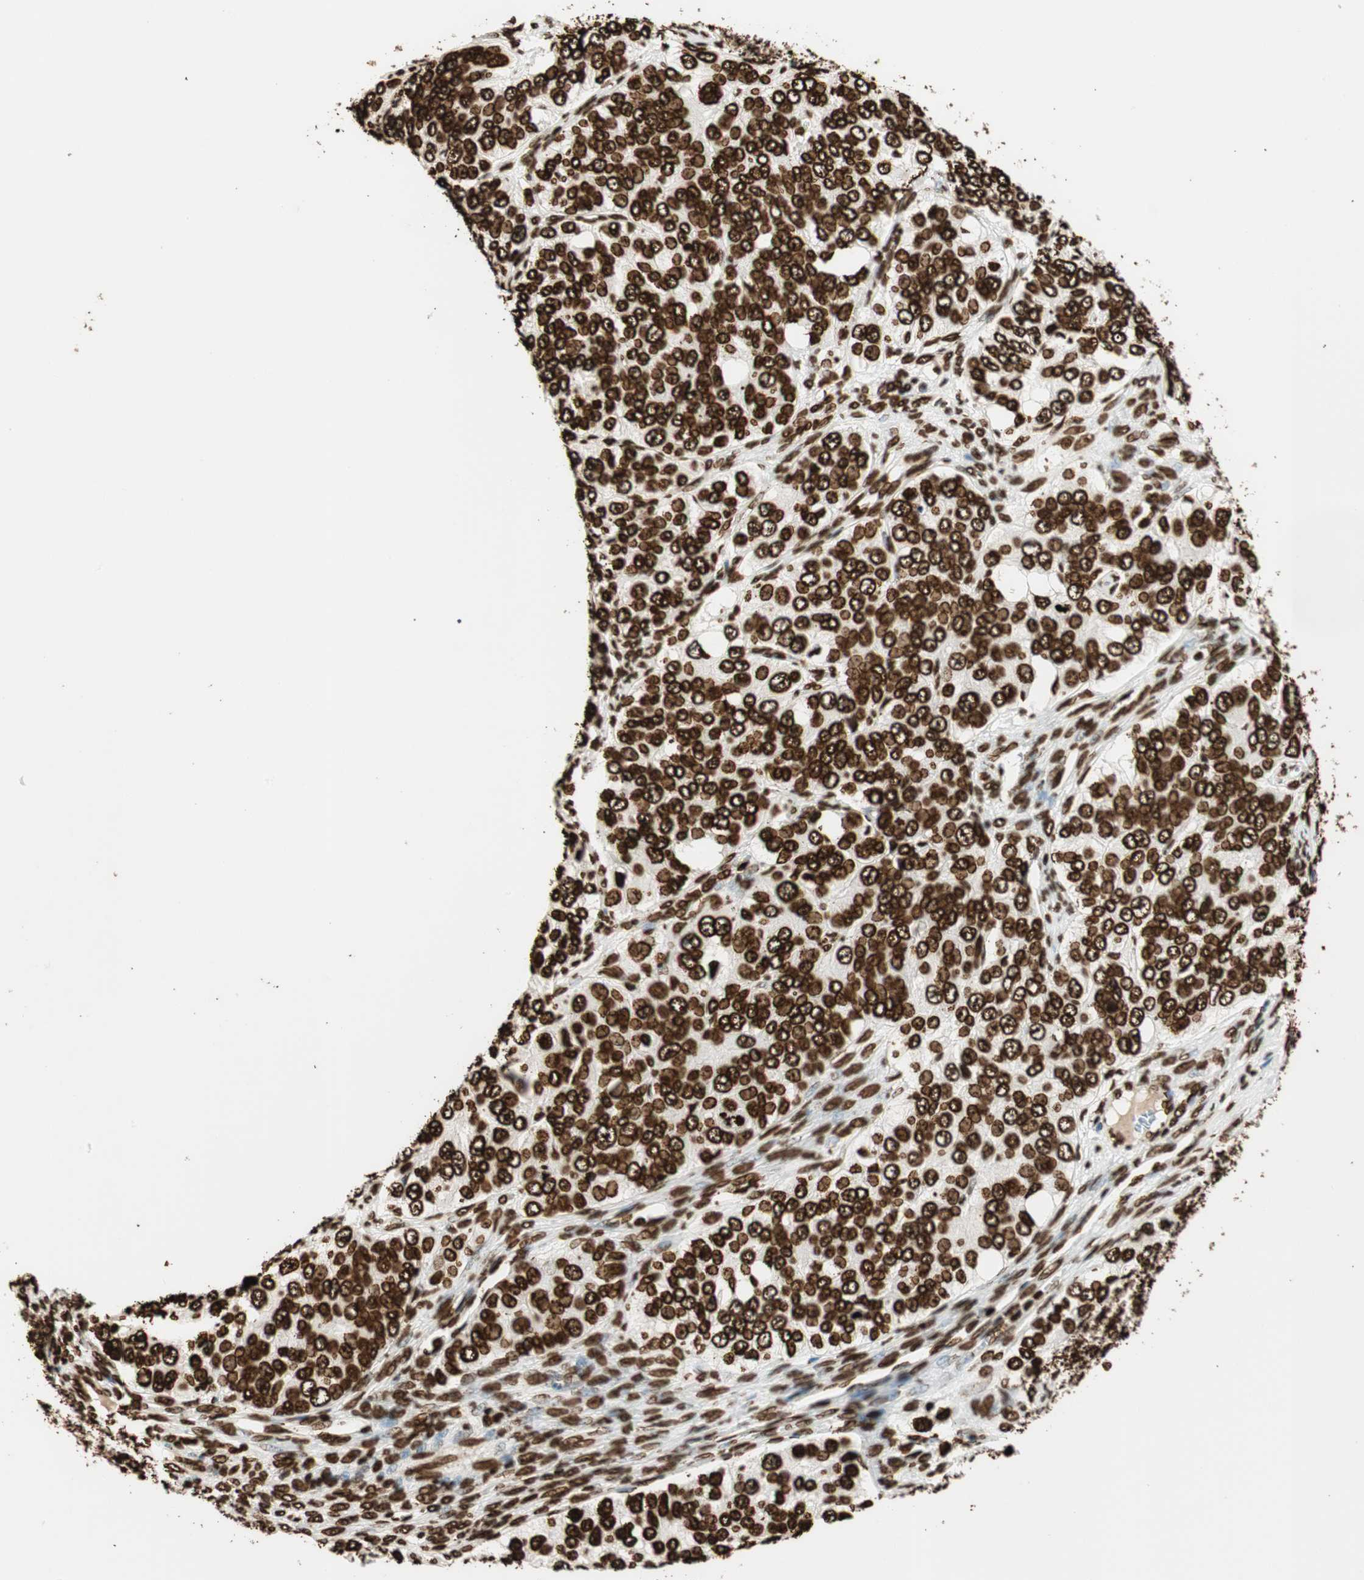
{"staining": {"intensity": "strong", "quantity": ">75%", "location": "nuclear"}, "tissue": "ovarian cancer", "cell_type": "Tumor cells", "image_type": "cancer", "snomed": [{"axis": "morphology", "description": "Carcinoma, endometroid"}, {"axis": "topography", "description": "Ovary"}], "caption": "A histopathology image showing strong nuclear staining in approximately >75% of tumor cells in endometroid carcinoma (ovarian), as visualized by brown immunohistochemical staining.", "gene": "GLI2", "patient": {"sex": "female", "age": 51}}